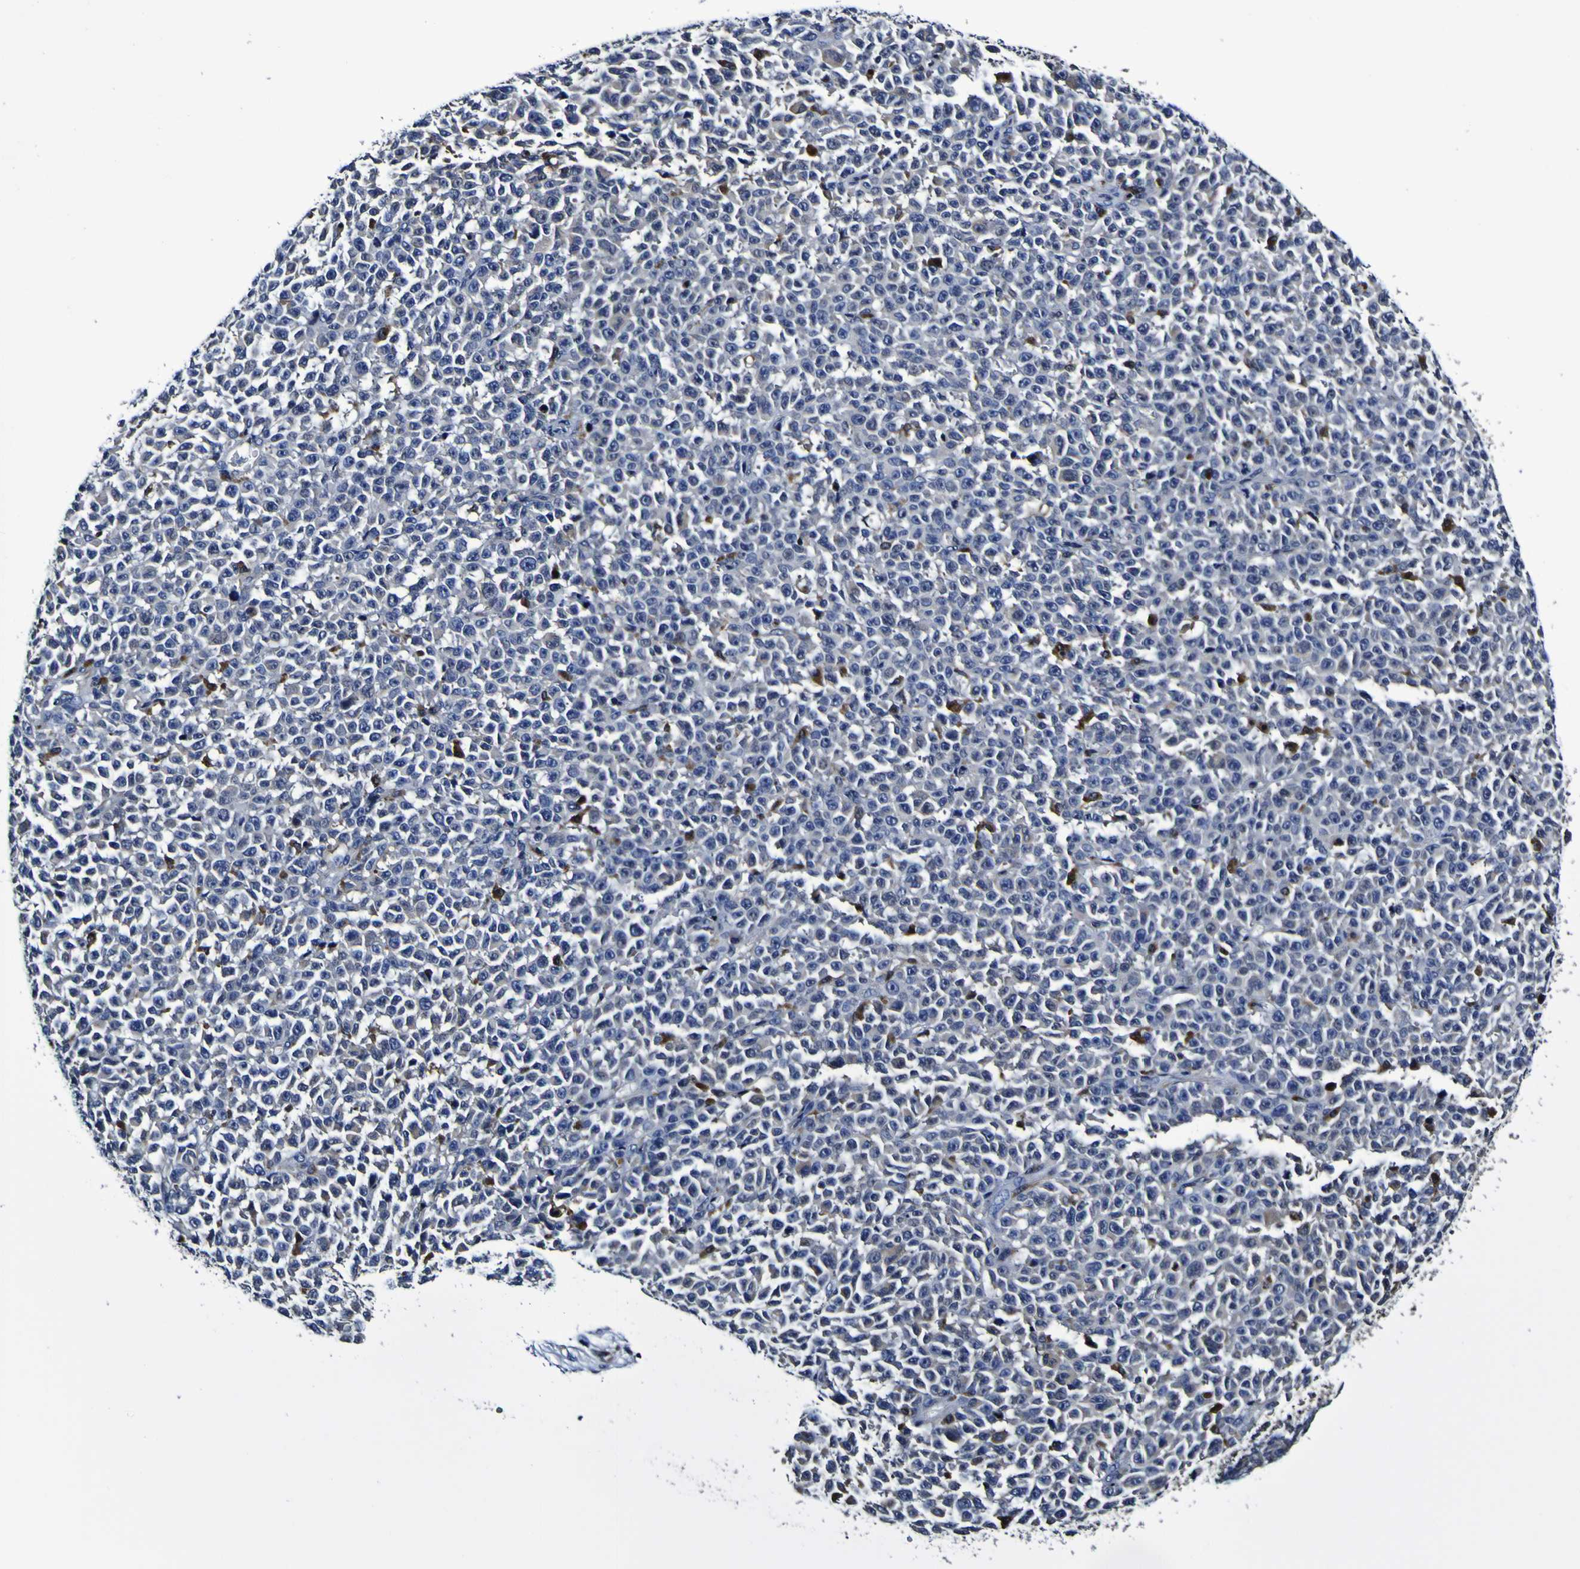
{"staining": {"intensity": "weak", "quantity": "<25%", "location": "cytoplasmic/membranous"}, "tissue": "melanoma", "cell_type": "Tumor cells", "image_type": "cancer", "snomed": [{"axis": "morphology", "description": "Malignant melanoma, NOS"}, {"axis": "topography", "description": "Skin"}], "caption": "Immunohistochemistry histopathology image of malignant melanoma stained for a protein (brown), which shows no staining in tumor cells. The staining was performed using DAB (3,3'-diaminobenzidine) to visualize the protein expression in brown, while the nuclei were stained in blue with hematoxylin (Magnification: 20x).", "gene": "GPX1", "patient": {"sex": "female", "age": 82}}